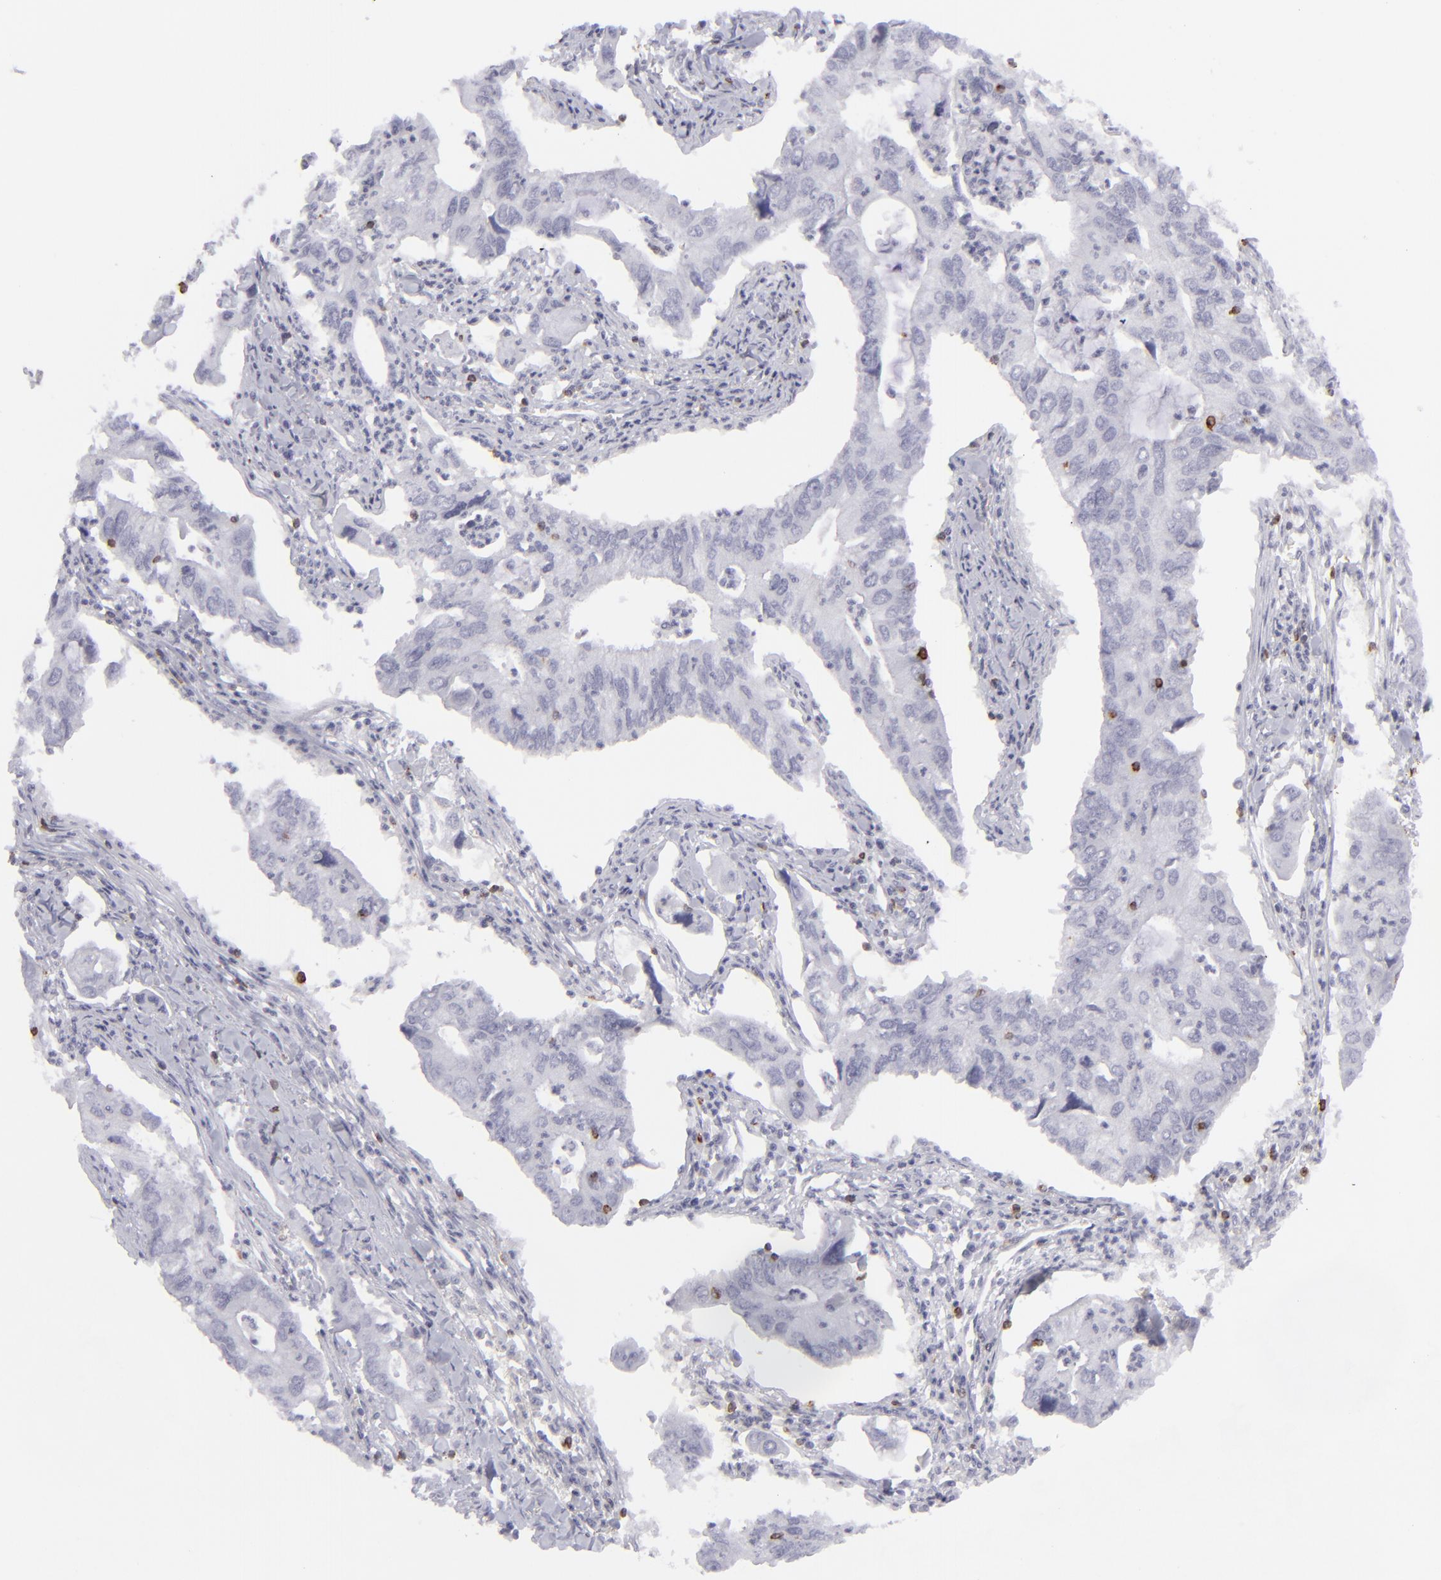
{"staining": {"intensity": "negative", "quantity": "none", "location": "none"}, "tissue": "lung cancer", "cell_type": "Tumor cells", "image_type": "cancer", "snomed": [{"axis": "morphology", "description": "Adenocarcinoma, NOS"}, {"axis": "topography", "description": "Lung"}], "caption": "The micrograph reveals no staining of tumor cells in adenocarcinoma (lung). (DAB IHC, high magnification).", "gene": "CD7", "patient": {"sex": "male", "age": 48}}